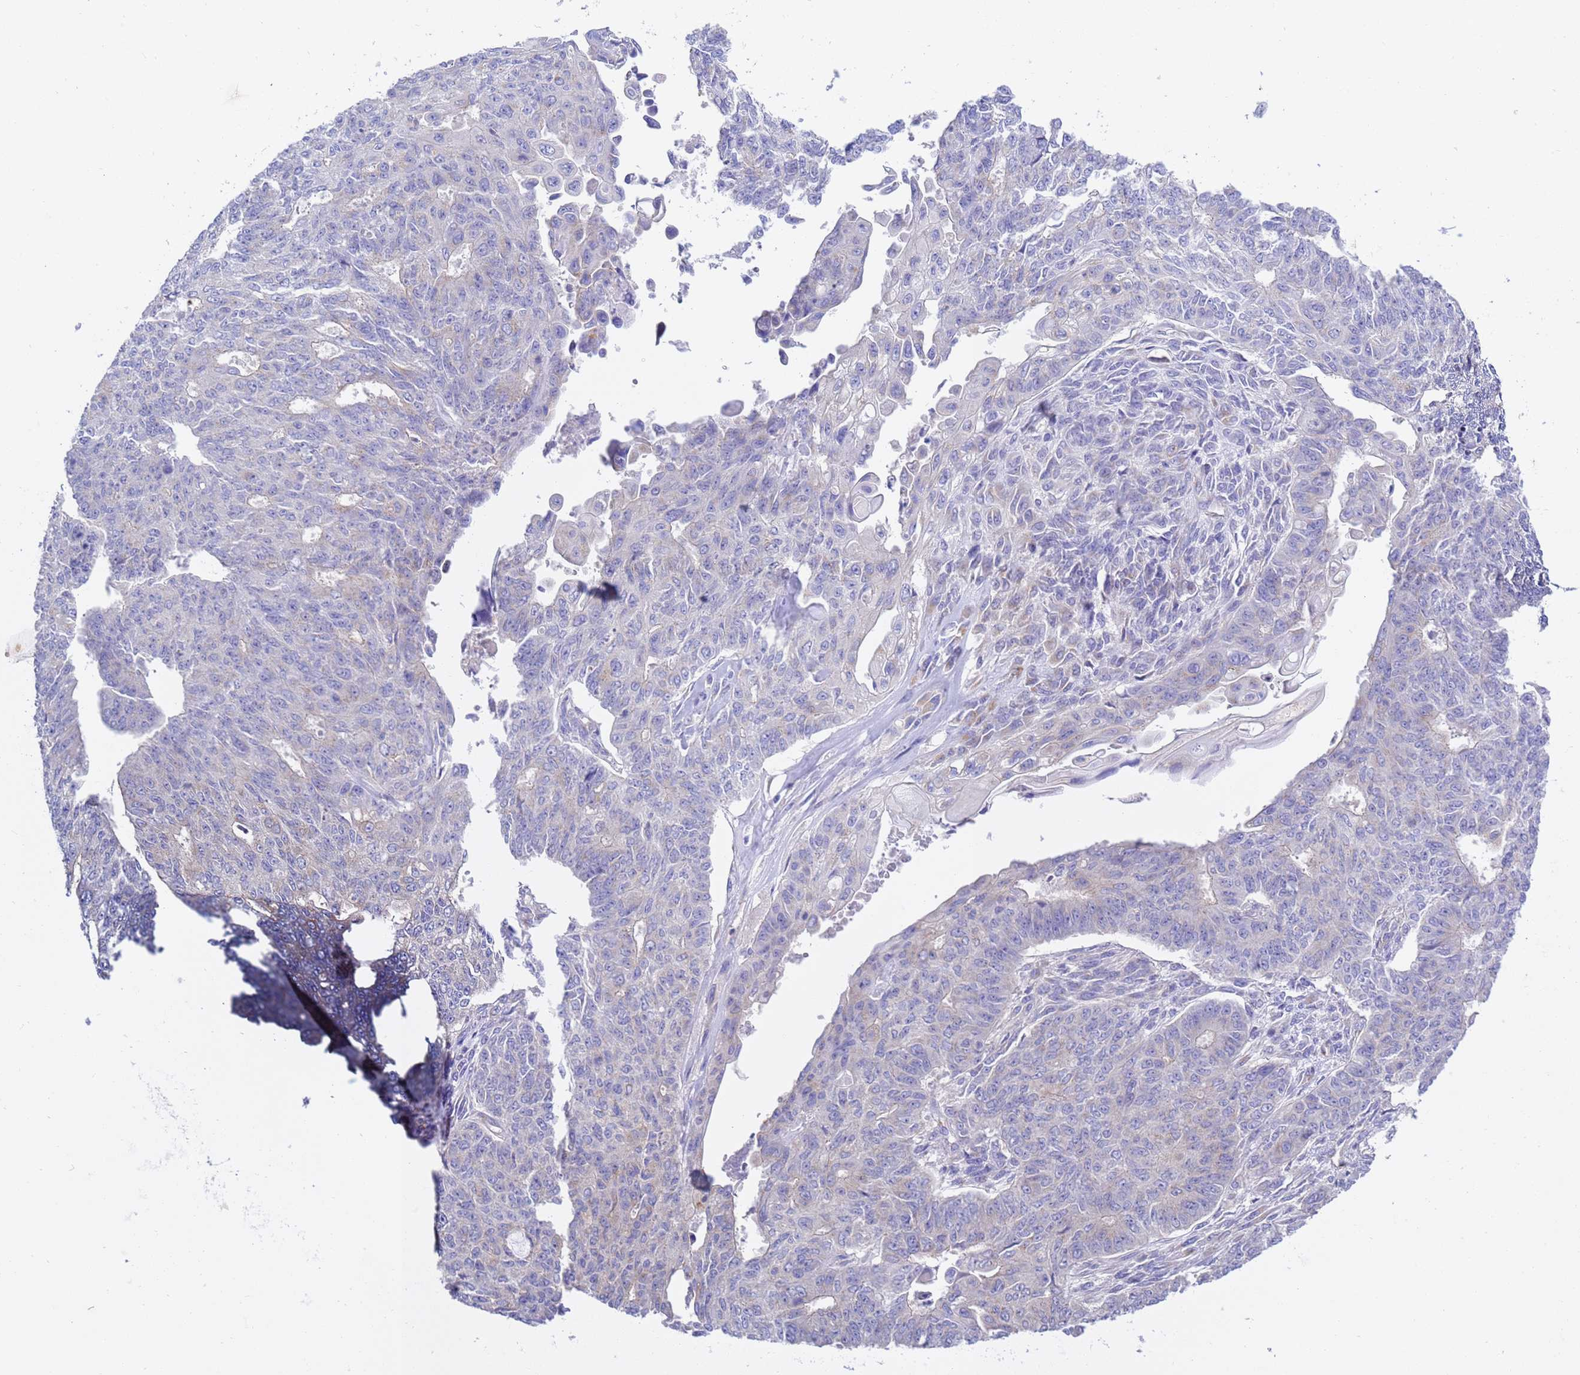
{"staining": {"intensity": "negative", "quantity": "none", "location": "none"}, "tissue": "endometrial cancer", "cell_type": "Tumor cells", "image_type": "cancer", "snomed": [{"axis": "morphology", "description": "Adenocarcinoma, NOS"}, {"axis": "topography", "description": "Endometrium"}], "caption": "A micrograph of endometrial adenocarcinoma stained for a protein shows no brown staining in tumor cells.", "gene": "ANAPC1", "patient": {"sex": "female", "age": 32}}